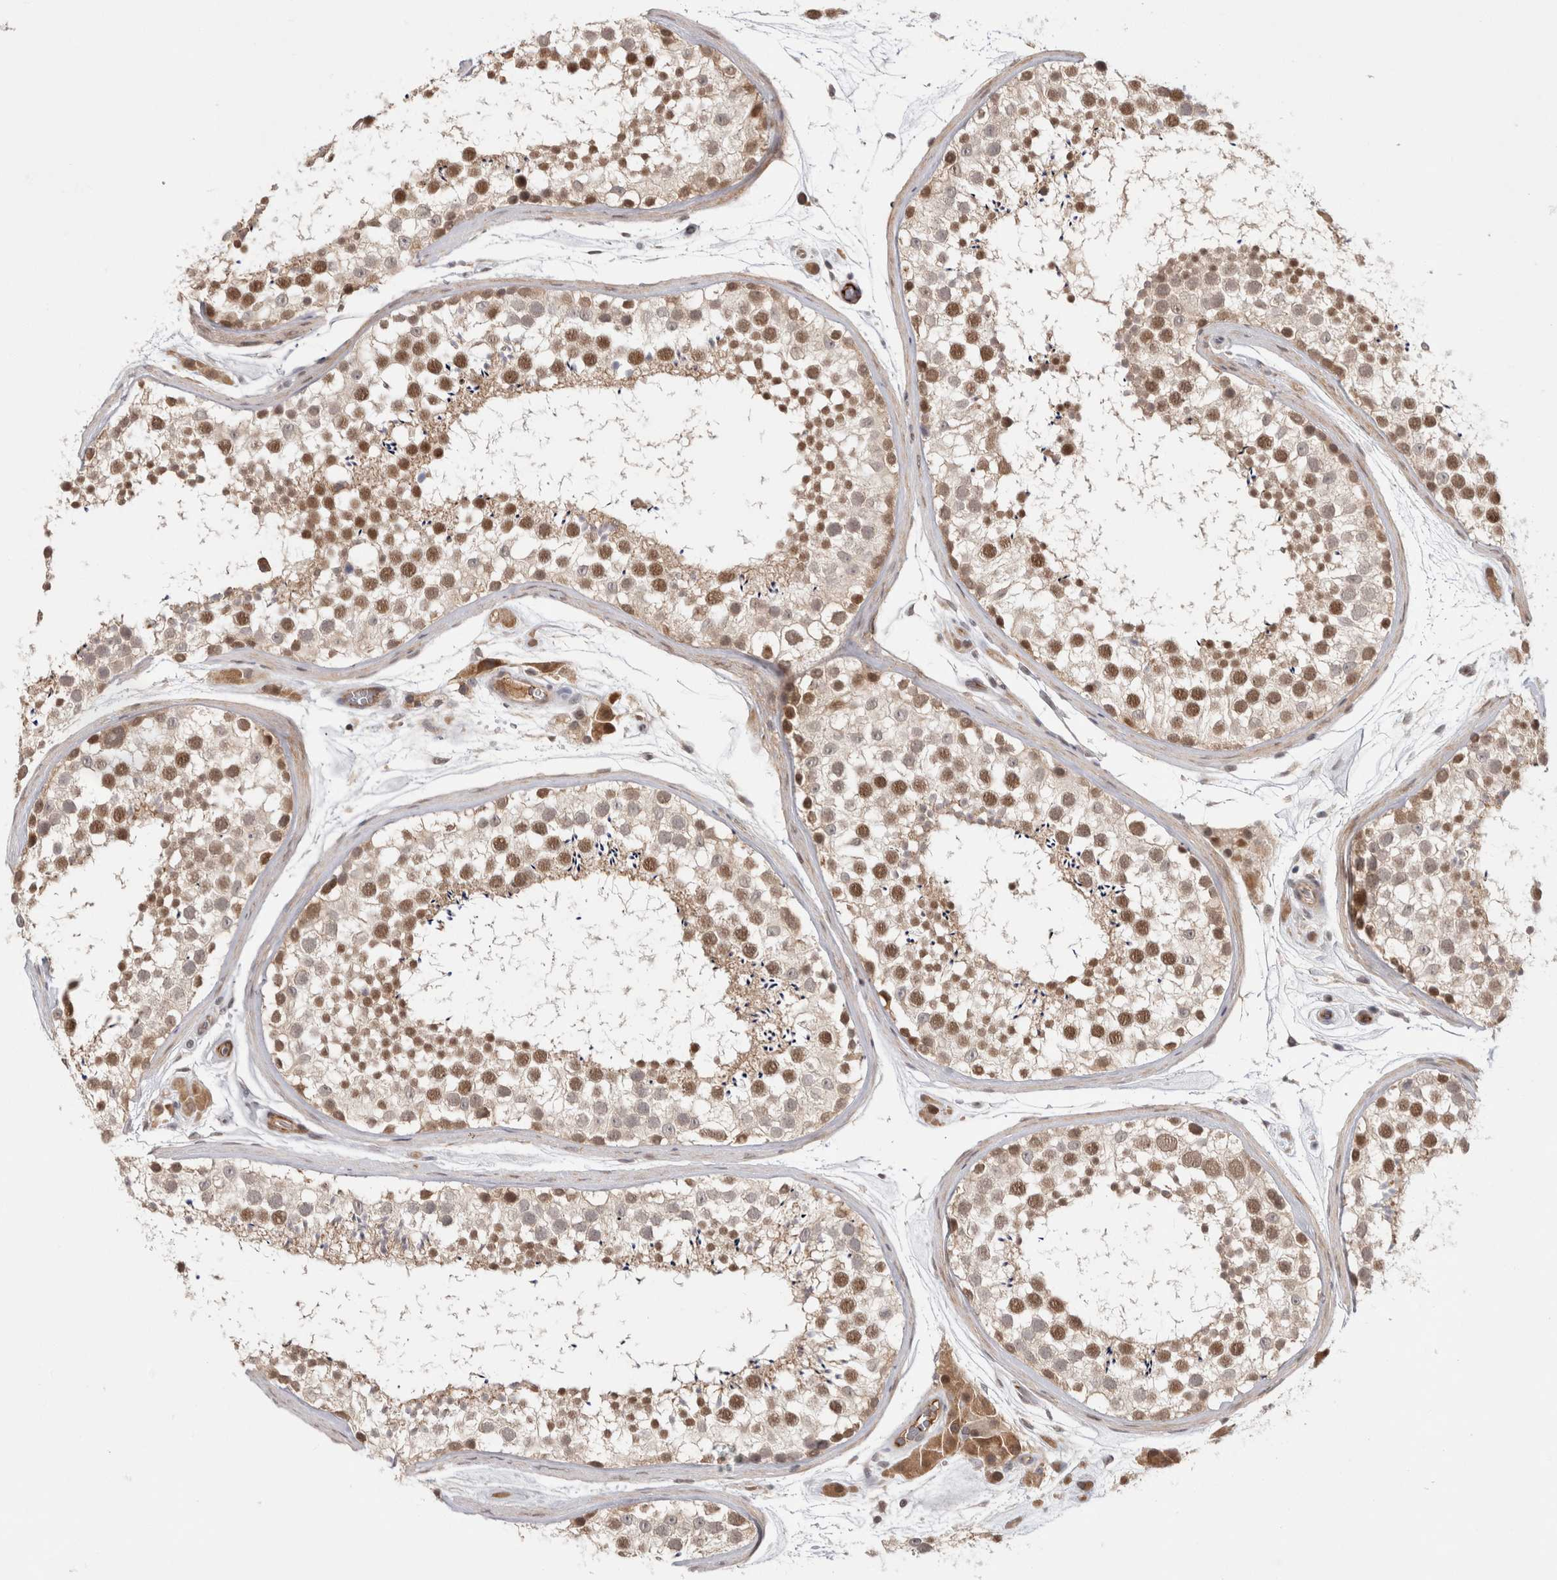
{"staining": {"intensity": "moderate", "quantity": ">75%", "location": "cytoplasmic/membranous,nuclear"}, "tissue": "testis", "cell_type": "Cells in seminiferous ducts", "image_type": "normal", "snomed": [{"axis": "morphology", "description": "Normal tissue, NOS"}, {"axis": "topography", "description": "Testis"}], "caption": "Immunohistochemical staining of normal testis exhibits moderate cytoplasmic/membranous,nuclear protein expression in about >75% of cells in seminiferous ducts. (Brightfield microscopy of DAB IHC at high magnification).", "gene": "ZNF318", "patient": {"sex": "male", "age": 46}}